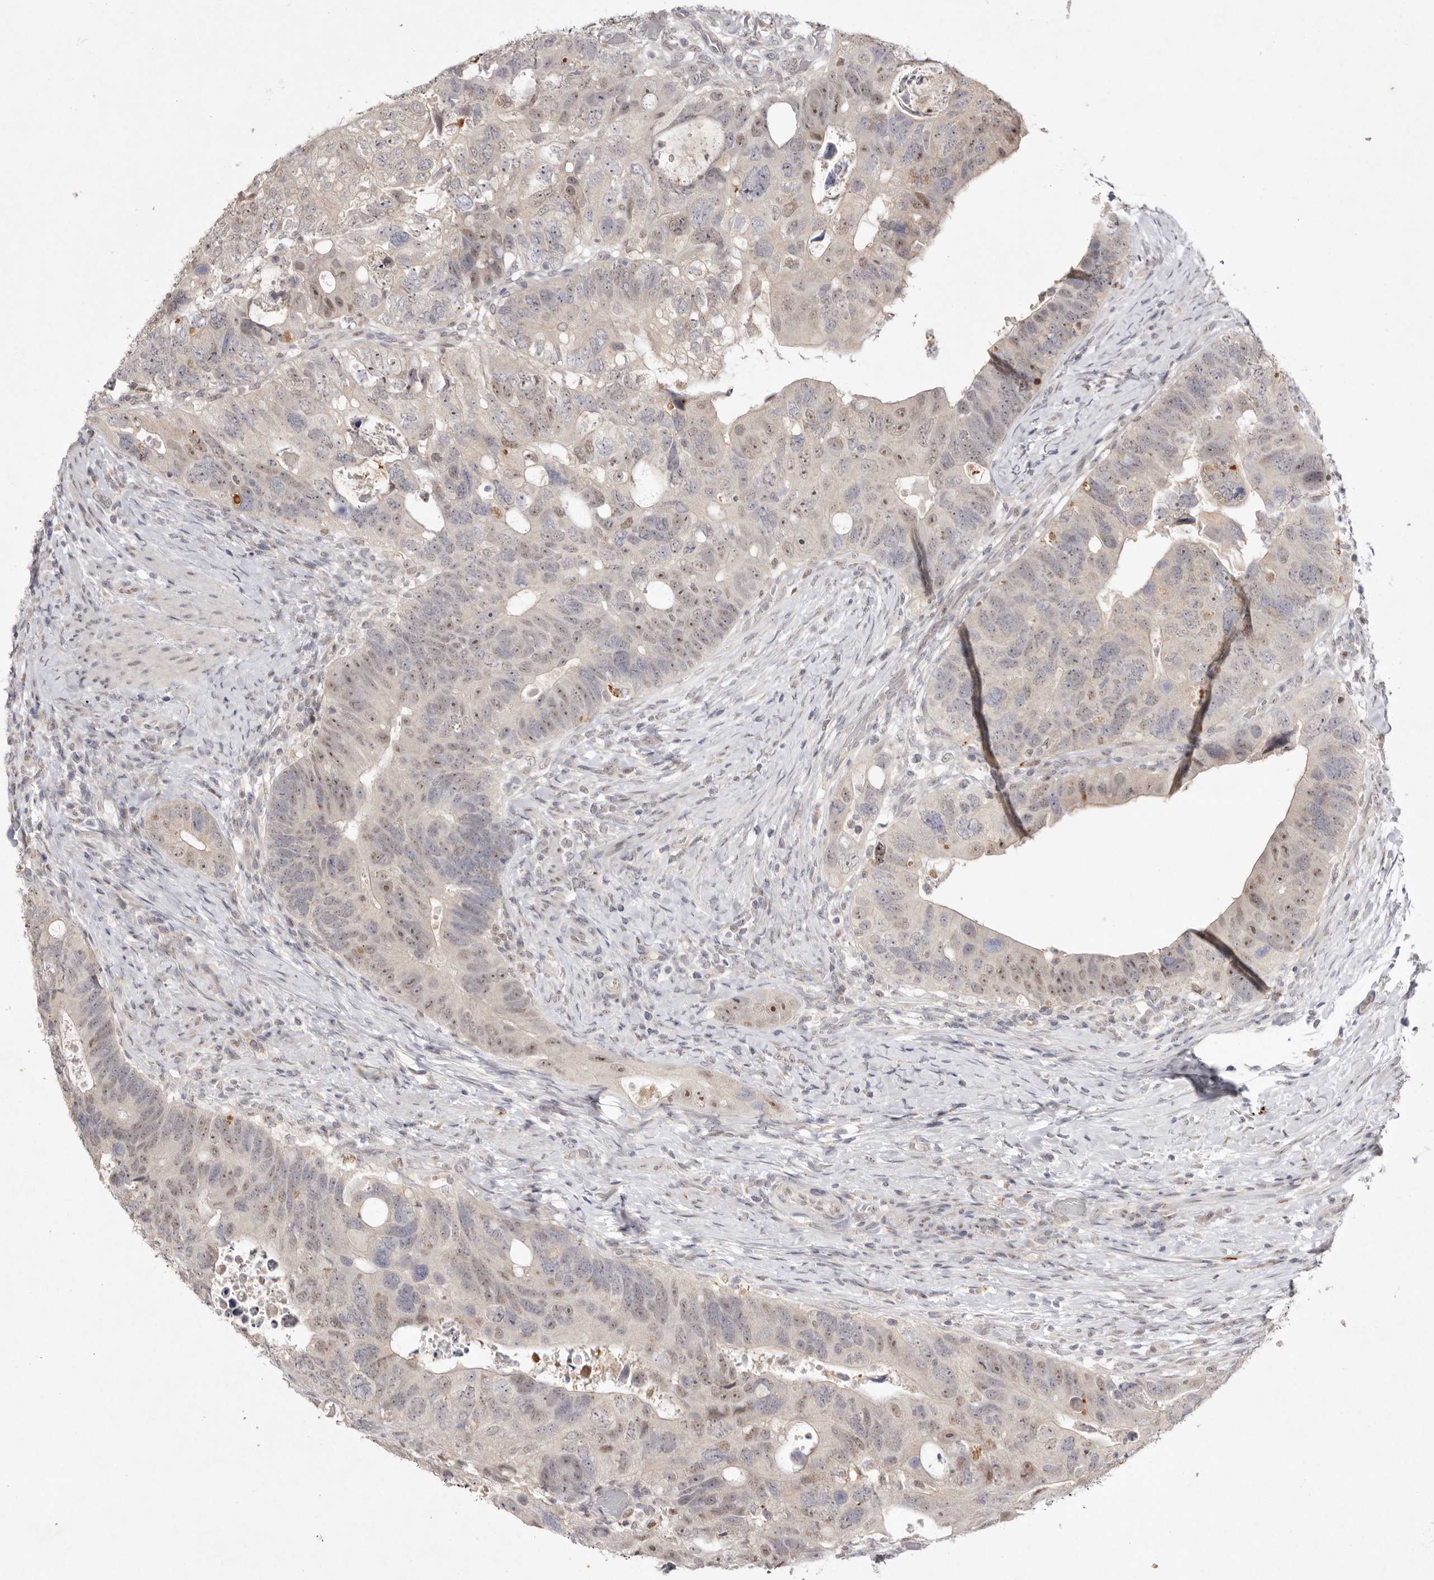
{"staining": {"intensity": "weak", "quantity": "25%-75%", "location": "nuclear"}, "tissue": "colorectal cancer", "cell_type": "Tumor cells", "image_type": "cancer", "snomed": [{"axis": "morphology", "description": "Adenocarcinoma, NOS"}, {"axis": "topography", "description": "Rectum"}], "caption": "Protein staining shows weak nuclear expression in about 25%-75% of tumor cells in adenocarcinoma (colorectal). The protein is shown in brown color, while the nuclei are stained blue.", "gene": "TADA1", "patient": {"sex": "male", "age": 59}}